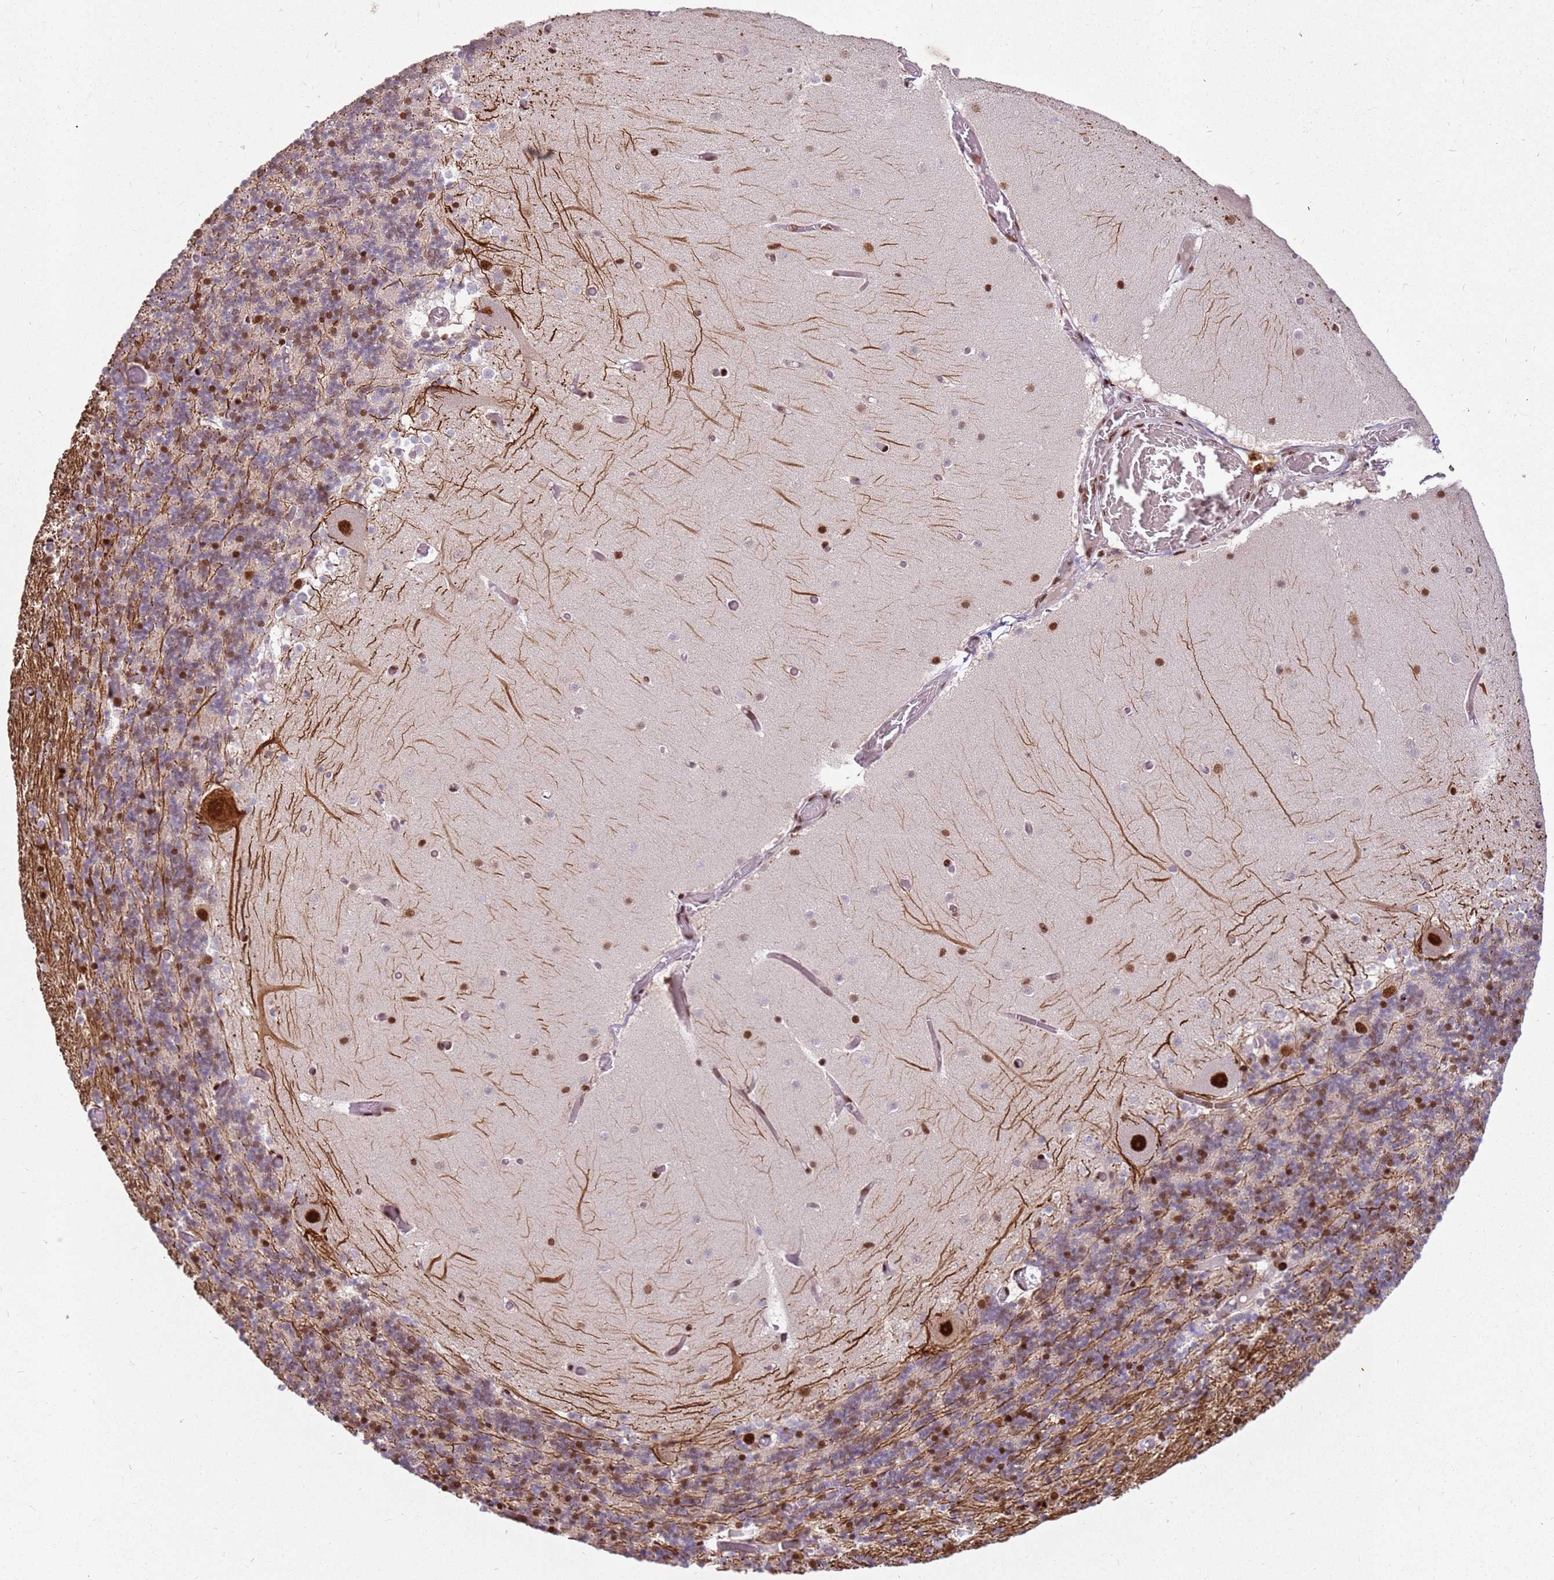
{"staining": {"intensity": "strong", "quantity": "25%-75%", "location": "nuclear"}, "tissue": "cerebellum", "cell_type": "Cells in granular layer", "image_type": "normal", "snomed": [{"axis": "morphology", "description": "Normal tissue, NOS"}, {"axis": "topography", "description": "Cerebellum"}], "caption": "Immunohistochemistry image of benign cerebellum stained for a protein (brown), which exhibits high levels of strong nuclear expression in approximately 25%-75% of cells in granular layer.", "gene": "TENT4A", "patient": {"sex": "female", "age": 28}}